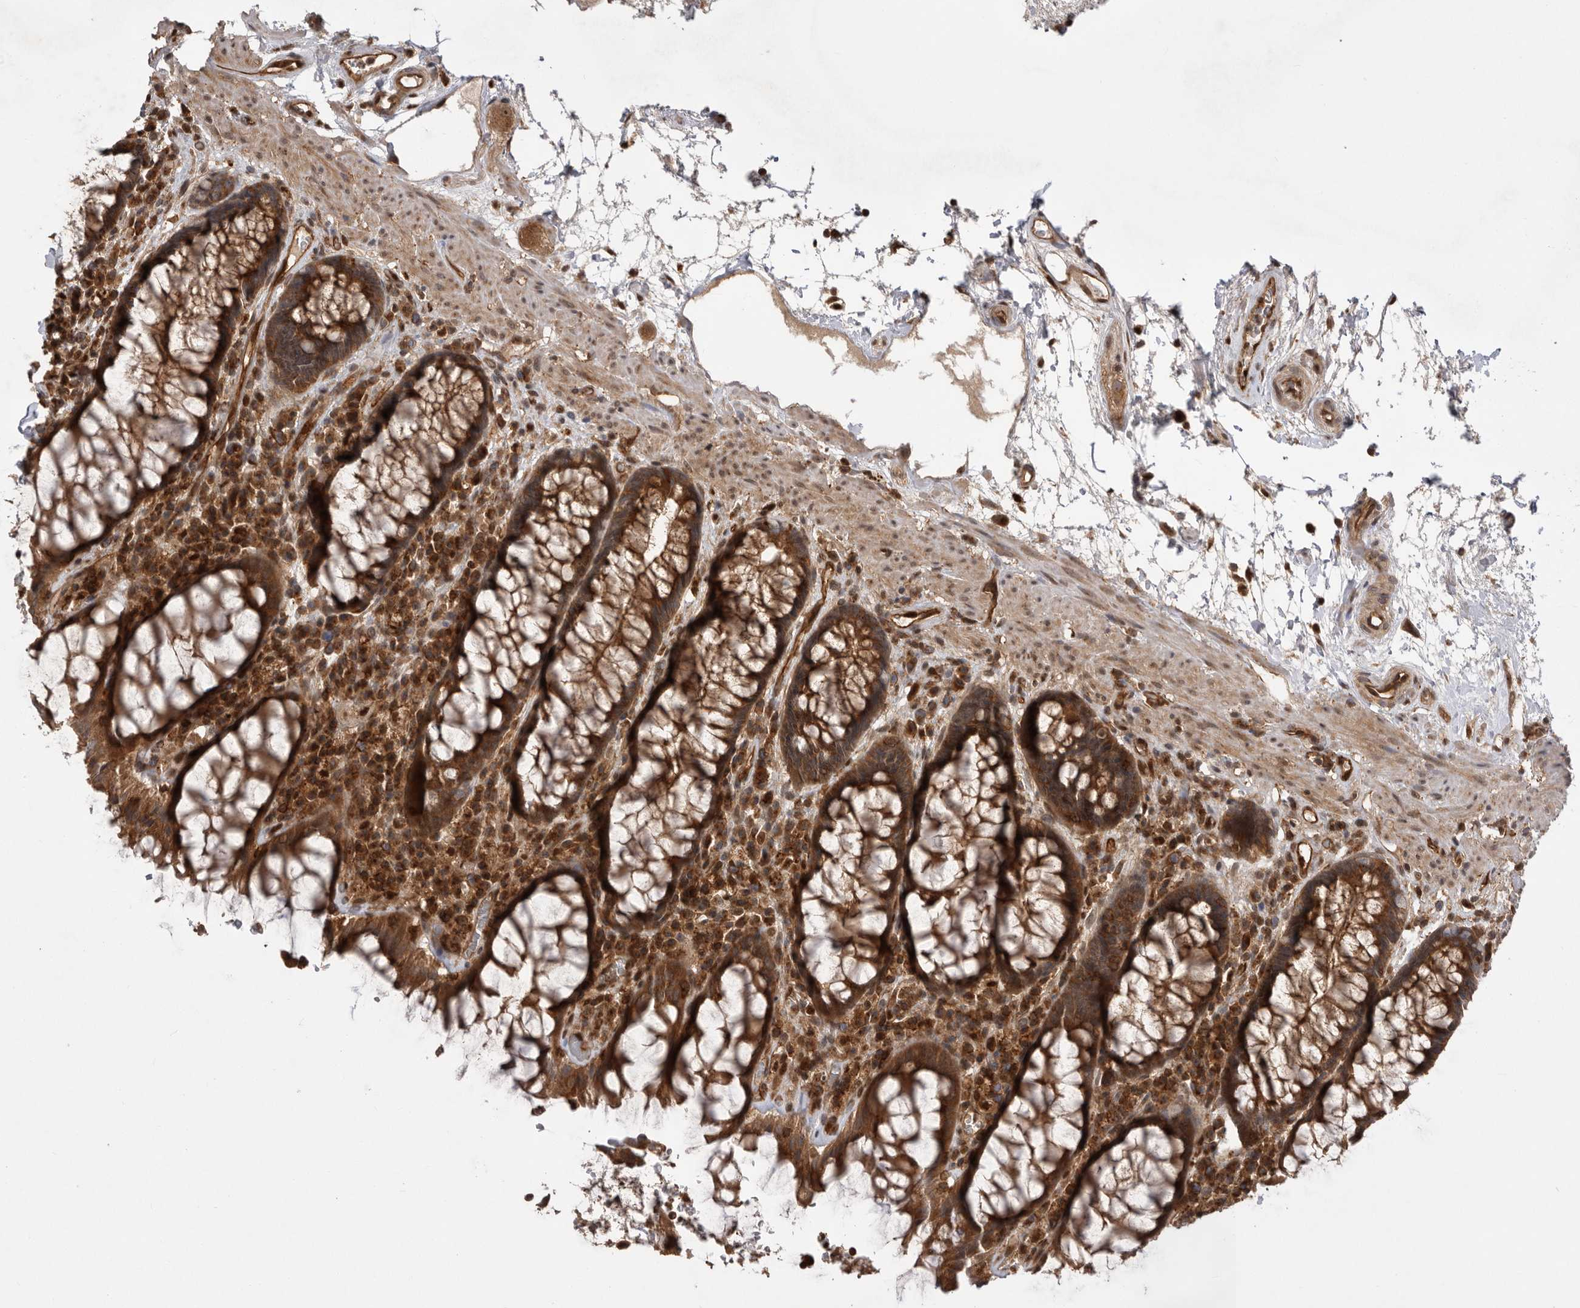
{"staining": {"intensity": "strong", "quantity": ">75%", "location": "cytoplasmic/membranous"}, "tissue": "rectum", "cell_type": "Glandular cells", "image_type": "normal", "snomed": [{"axis": "morphology", "description": "Normal tissue, NOS"}, {"axis": "topography", "description": "Rectum"}], "caption": "A high-resolution micrograph shows immunohistochemistry staining of normal rectum, which shows strong cytoplasmic/membranous staining in about >75% of glandular cells.", "gene": "DHDDS", "patient": {"sex": "male", "age": 64}}